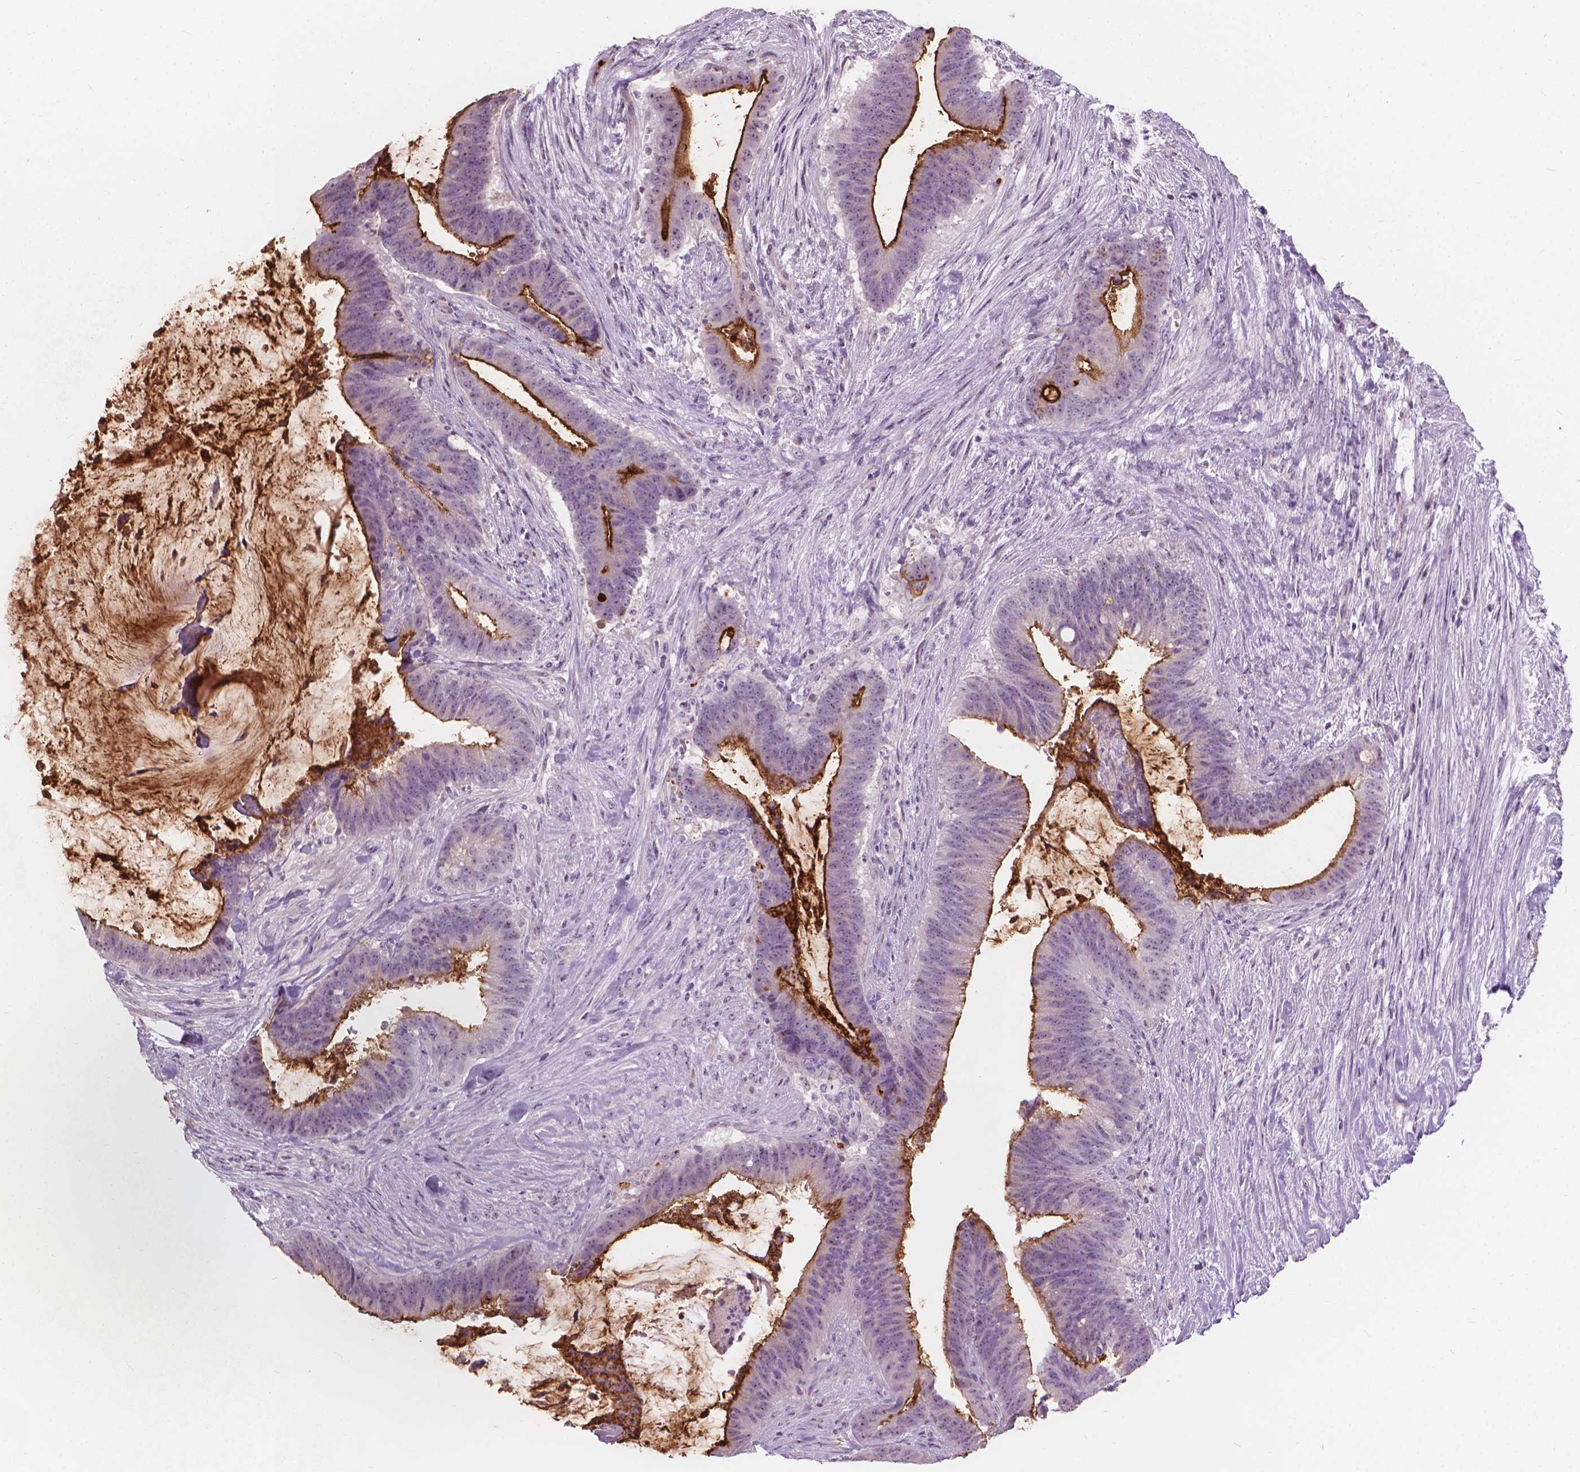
{"staining": {"intensity": "strong", "quantity": "<25%", "location": "cytoplasmic/membranous"}, "tissue": "colorectal cancer", "cell_type": "Tumor cells", "image_type": "cancer", "snomed": [{"axis": "morphology", "description": "Adenocarcinoma, NOS"}, {"axis": "topography", "description": "Colon"}], "caption": "Human colorectal adenocarcinoma stained with a brown dye reveals strong cytoplasmic/membranous positive staining in approximately <25% of tumor cells.", "gene": "GPRC5A", "patient": {"sex": "female", "age": 43}}